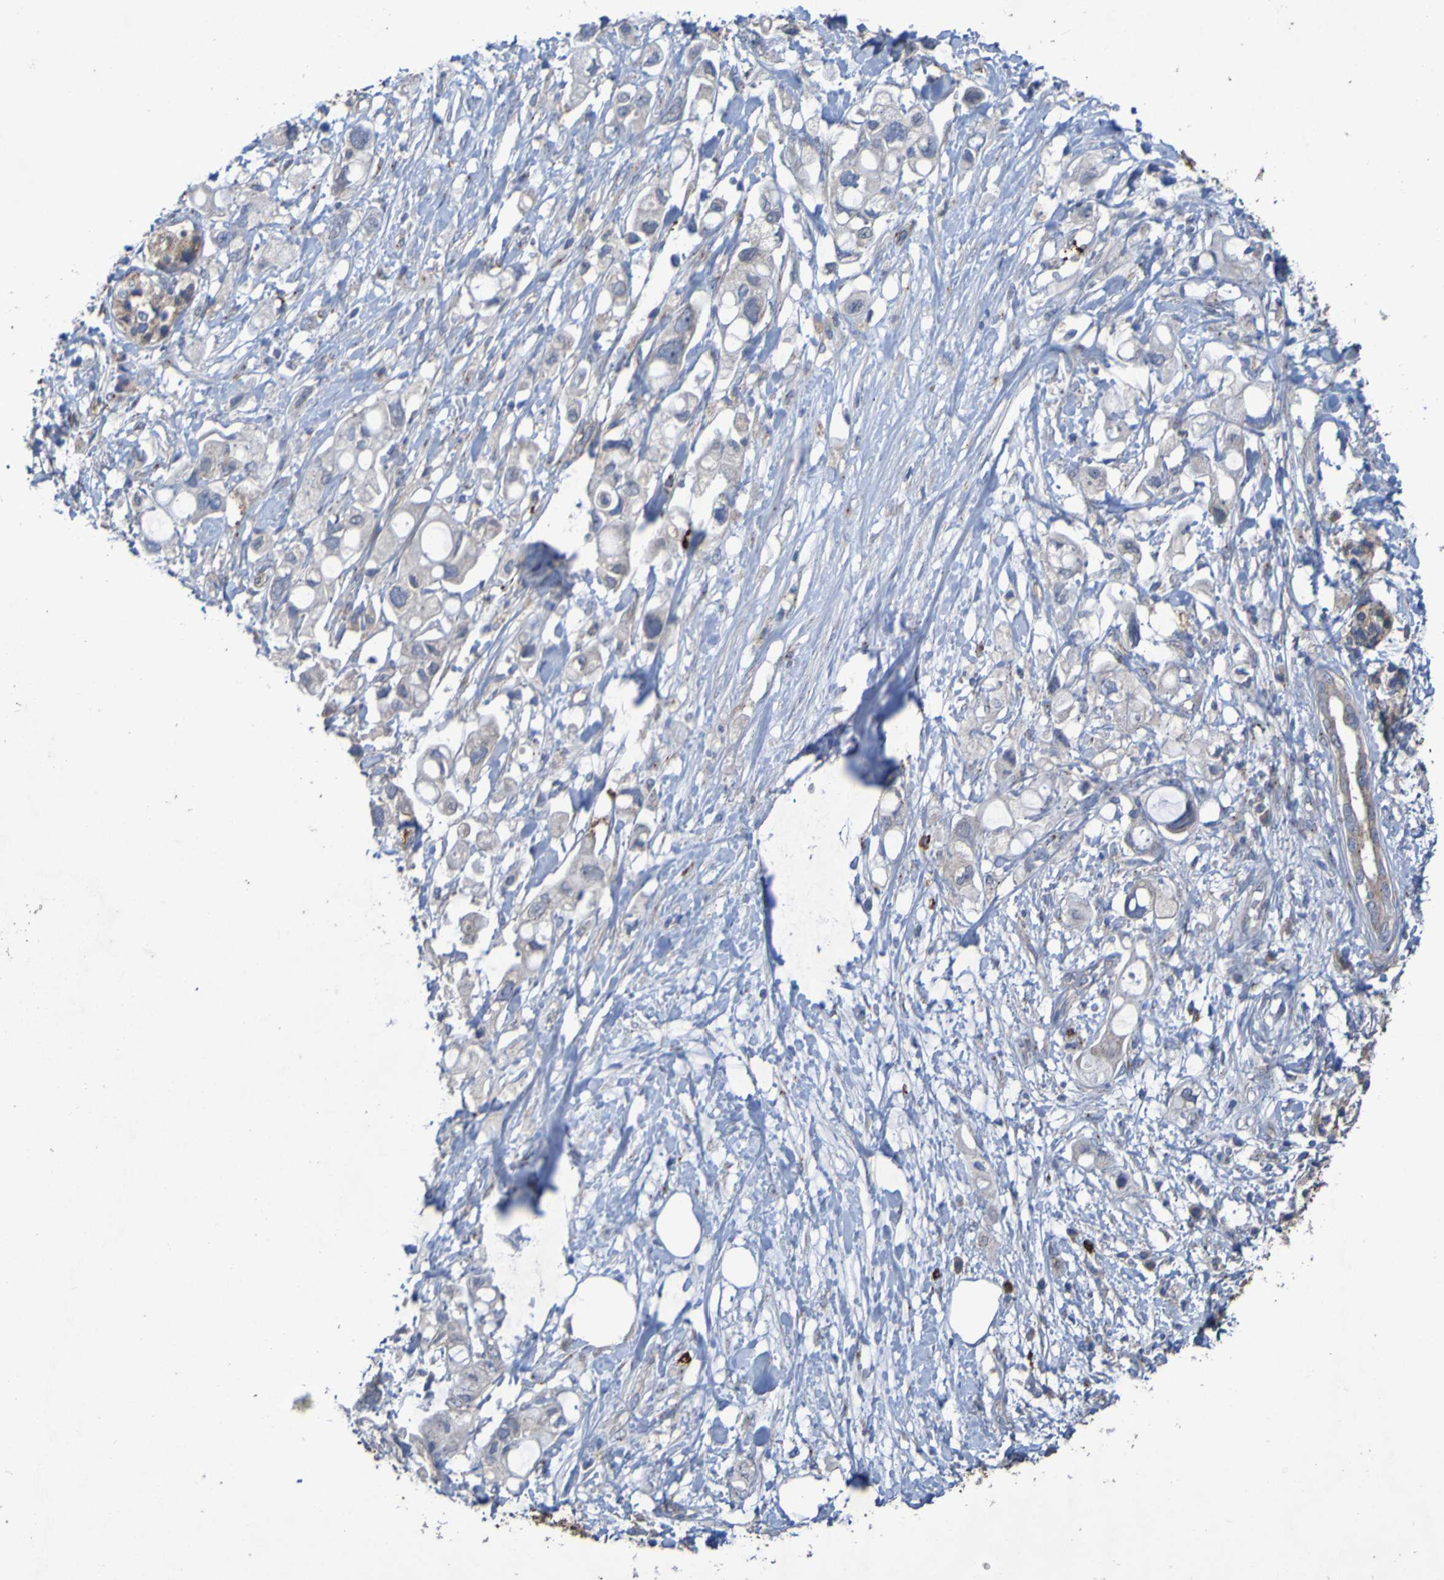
{"staining": {"intensity": "moderate", "quantity": ">75%", "location": "cytoplasmic/membranous"}, "tissue": "pancreatic cancer", "cell_type": "Tumor cells", "image_type": "cancer", "snomed": [{"axis": "morphology", "description": "Adenocarcinoma, NOS"}, {"axis": "topography", "description": "Pancreas"}], "caption": "Immunohistochemical staining of pancreatic adenocarcinoma displays medium levels of moderate cytoplasmic/membranous positivity in approximately >75% of tumor cells.", "gene": "ANGPT4", "patient": {"sex": "female", "age": 56}}